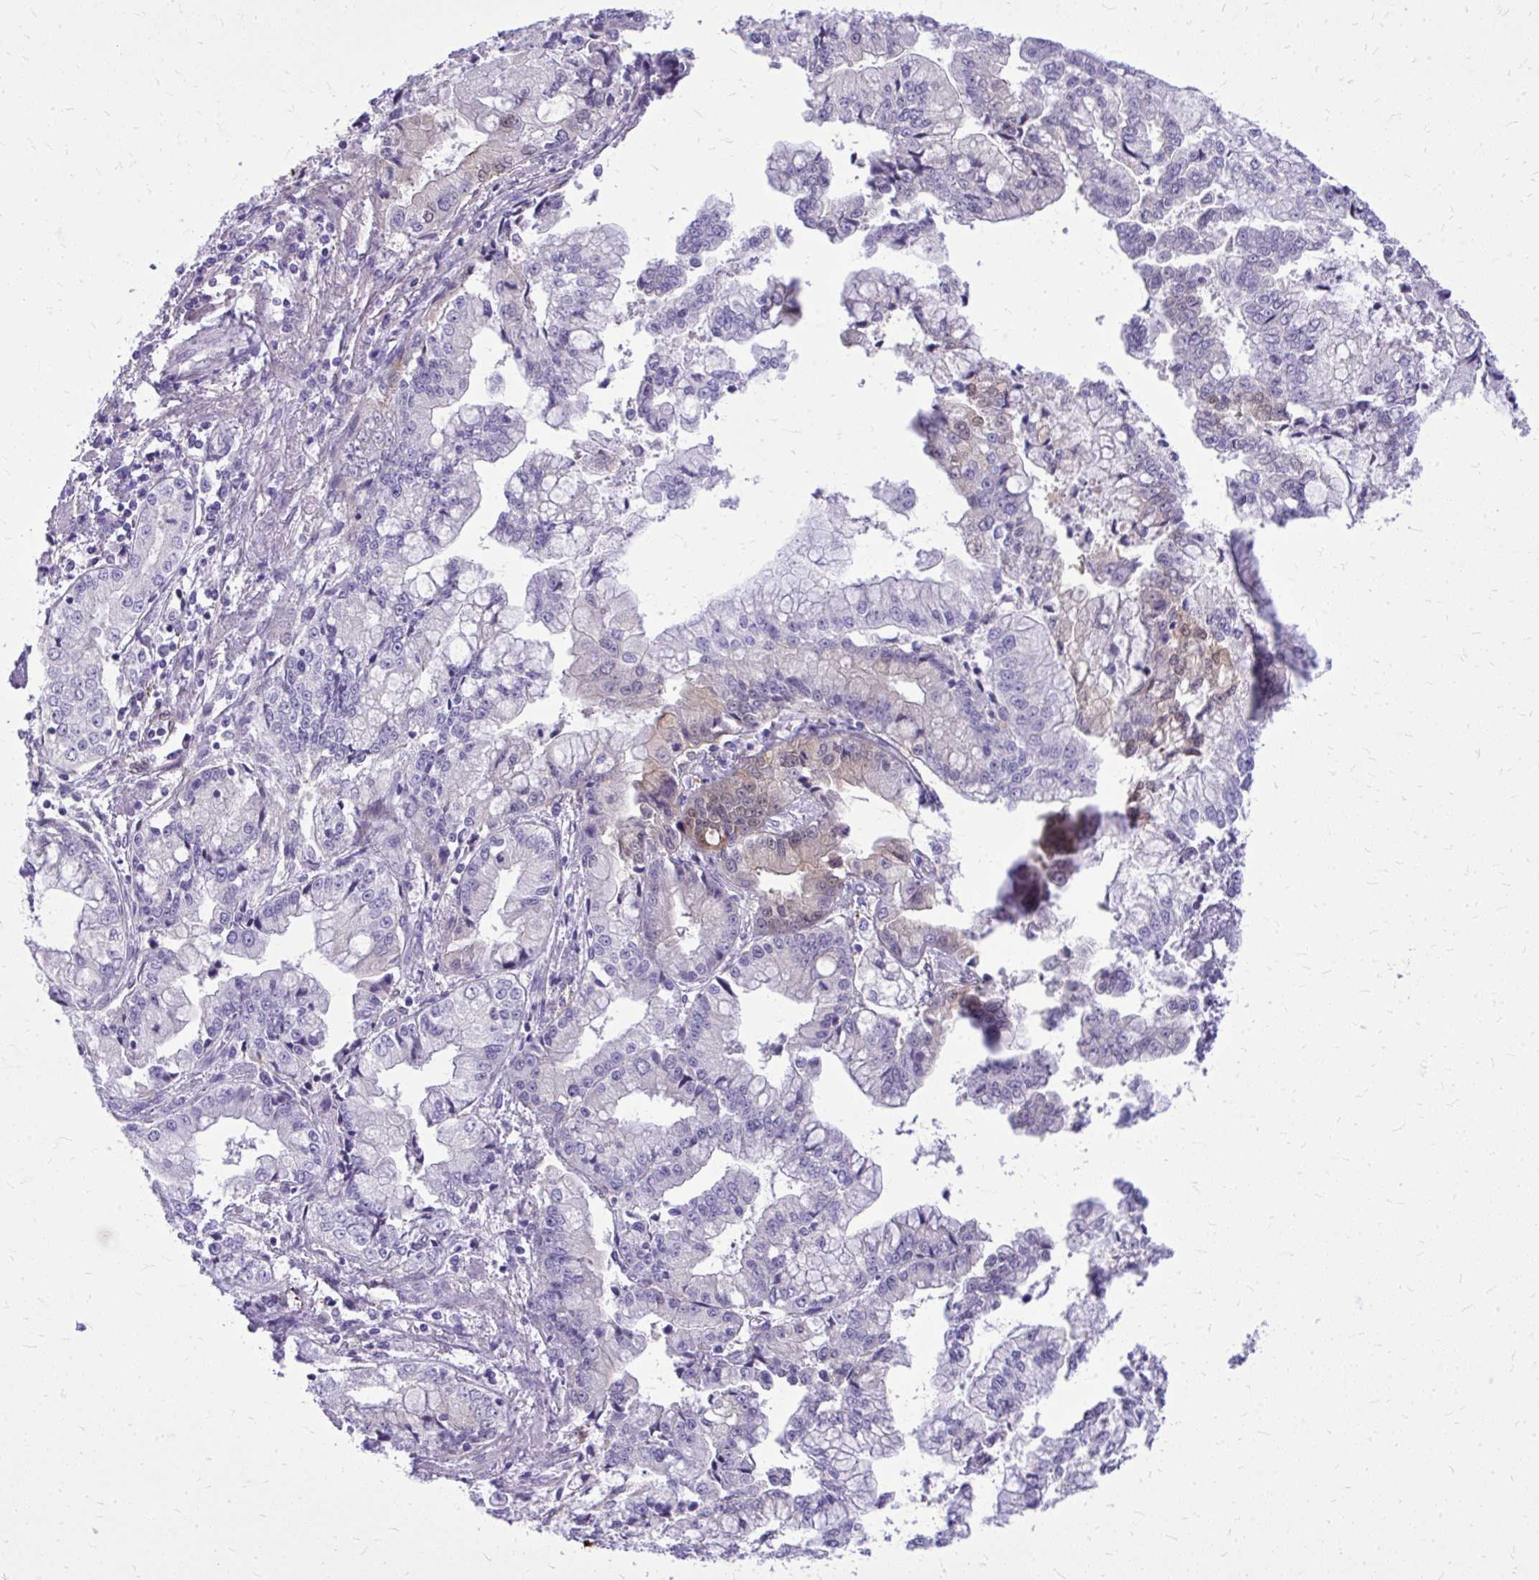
{"staining": {"intensity": "weak", "quantity": "<25%", "location": "cytoplasmic/membranous"}, "tissue": "stomach cancer", "cell_type": "Tumor cells", "image_type": "cancer", "snomed": [{"axis": "morphology", "description": "Adenocarcinoma, NOS"}, {"axis": "topography", "description": "Stomach, upper"}], "caption": "Stomach cancer (adenocarcinoma) was stained to show a protein in brown. There is no significant staining in tumor cells. (DAB immunohistochemistry (IHC) visualized using brightfield microscopy, high magnification).", "gene": "NNMT", "patient": {"sex": "female", "age": 74}}